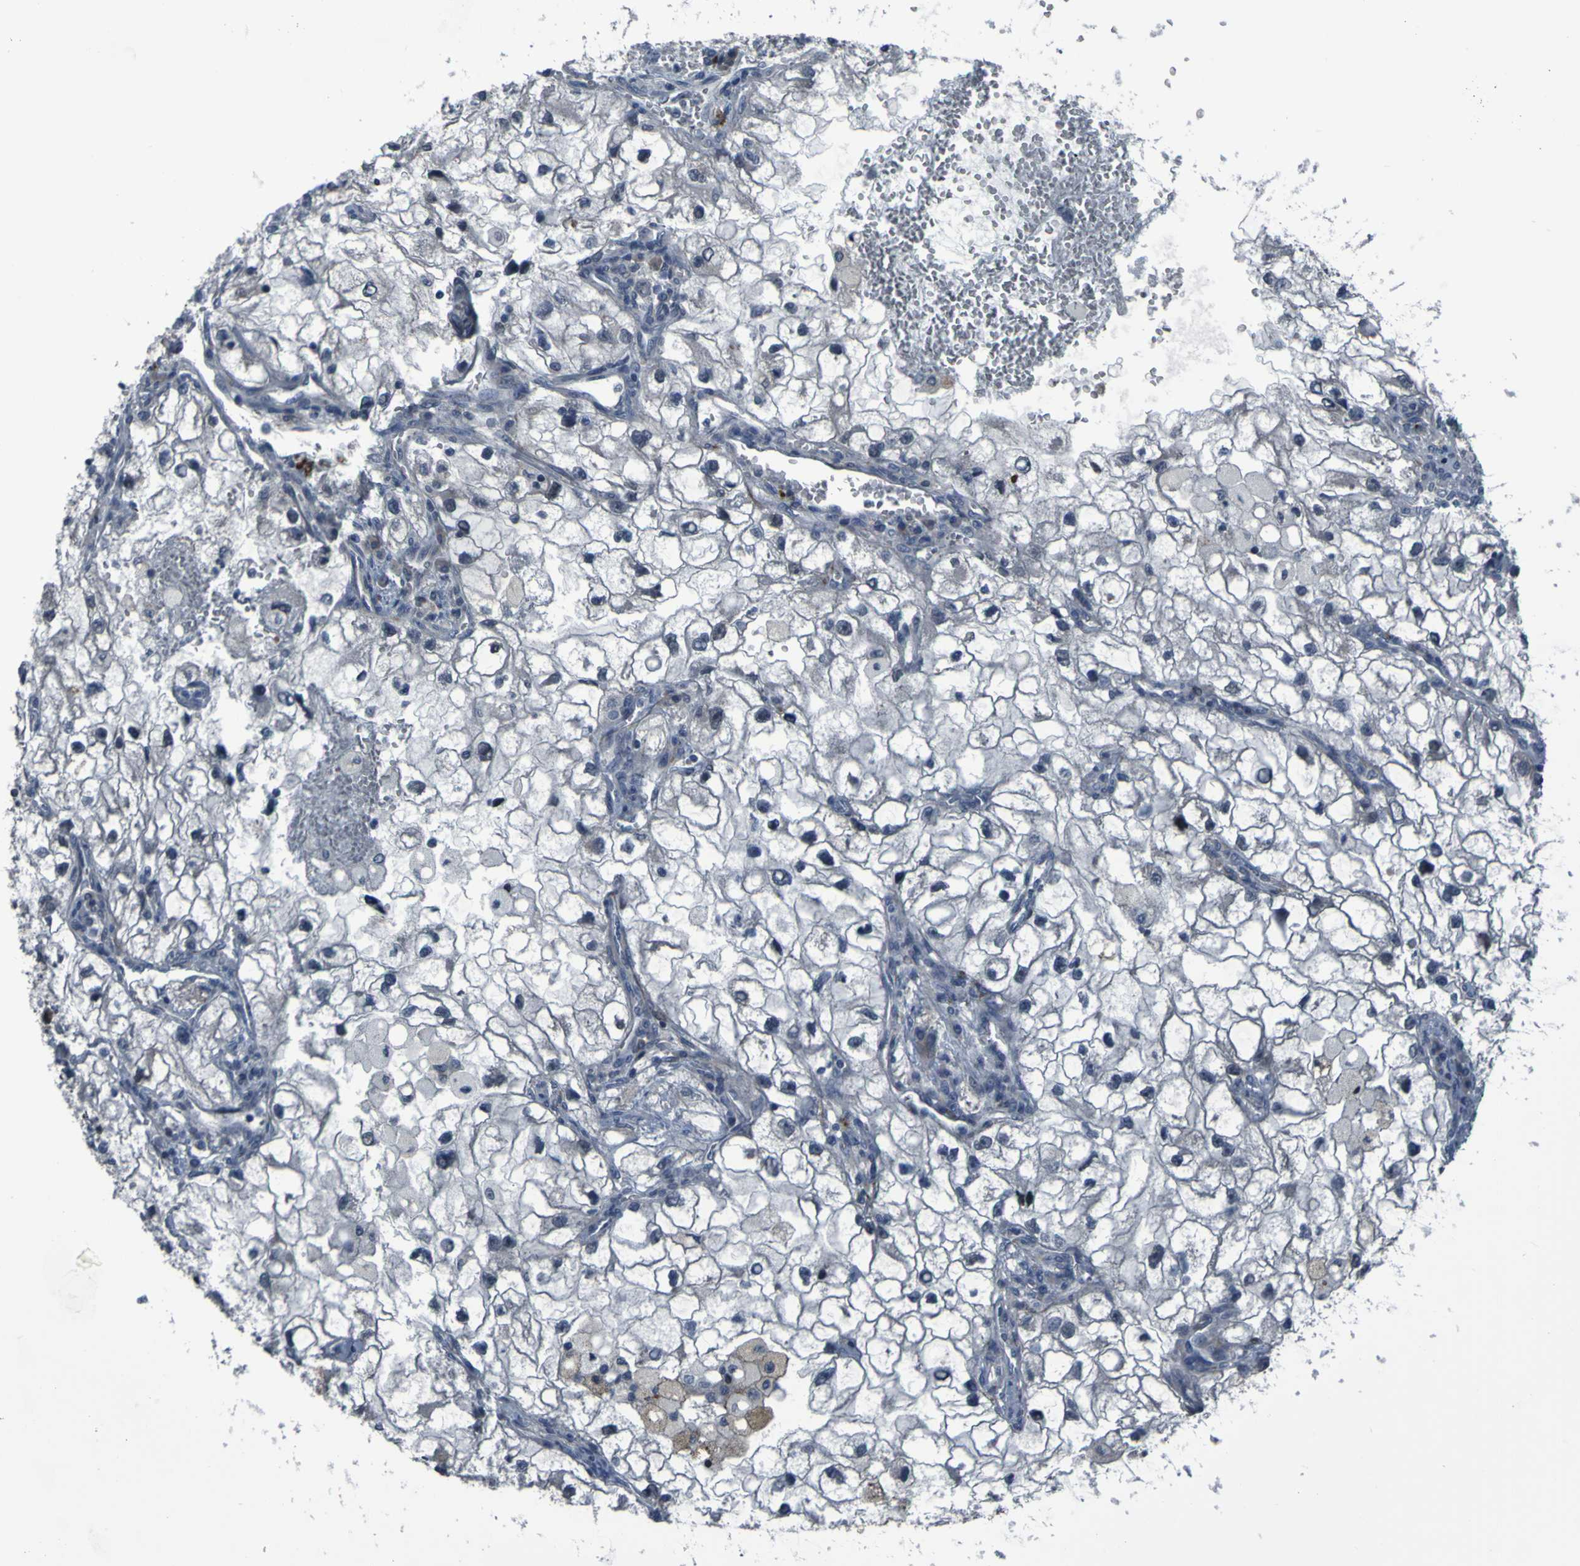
{"staining": {"intensity": "negative", "quantity": "none", "location": "none"}, "tissue": "renal cancer", "cell_type": "Tumor cells", "image_type": "cancer", "snomed": [{"axis": "morphology", "description": "Adenocarcinoma, NOS"}, {"axis": "topography", "description": "Kidney"}], "caption": "This is a photomicrograph of immunohistochemistry (IHC) staining of renal adenocarcinoma, which shows no staining in tumor cells.", "gene": "OSTM1", "patient": {"sex": "female", "age": 70}}